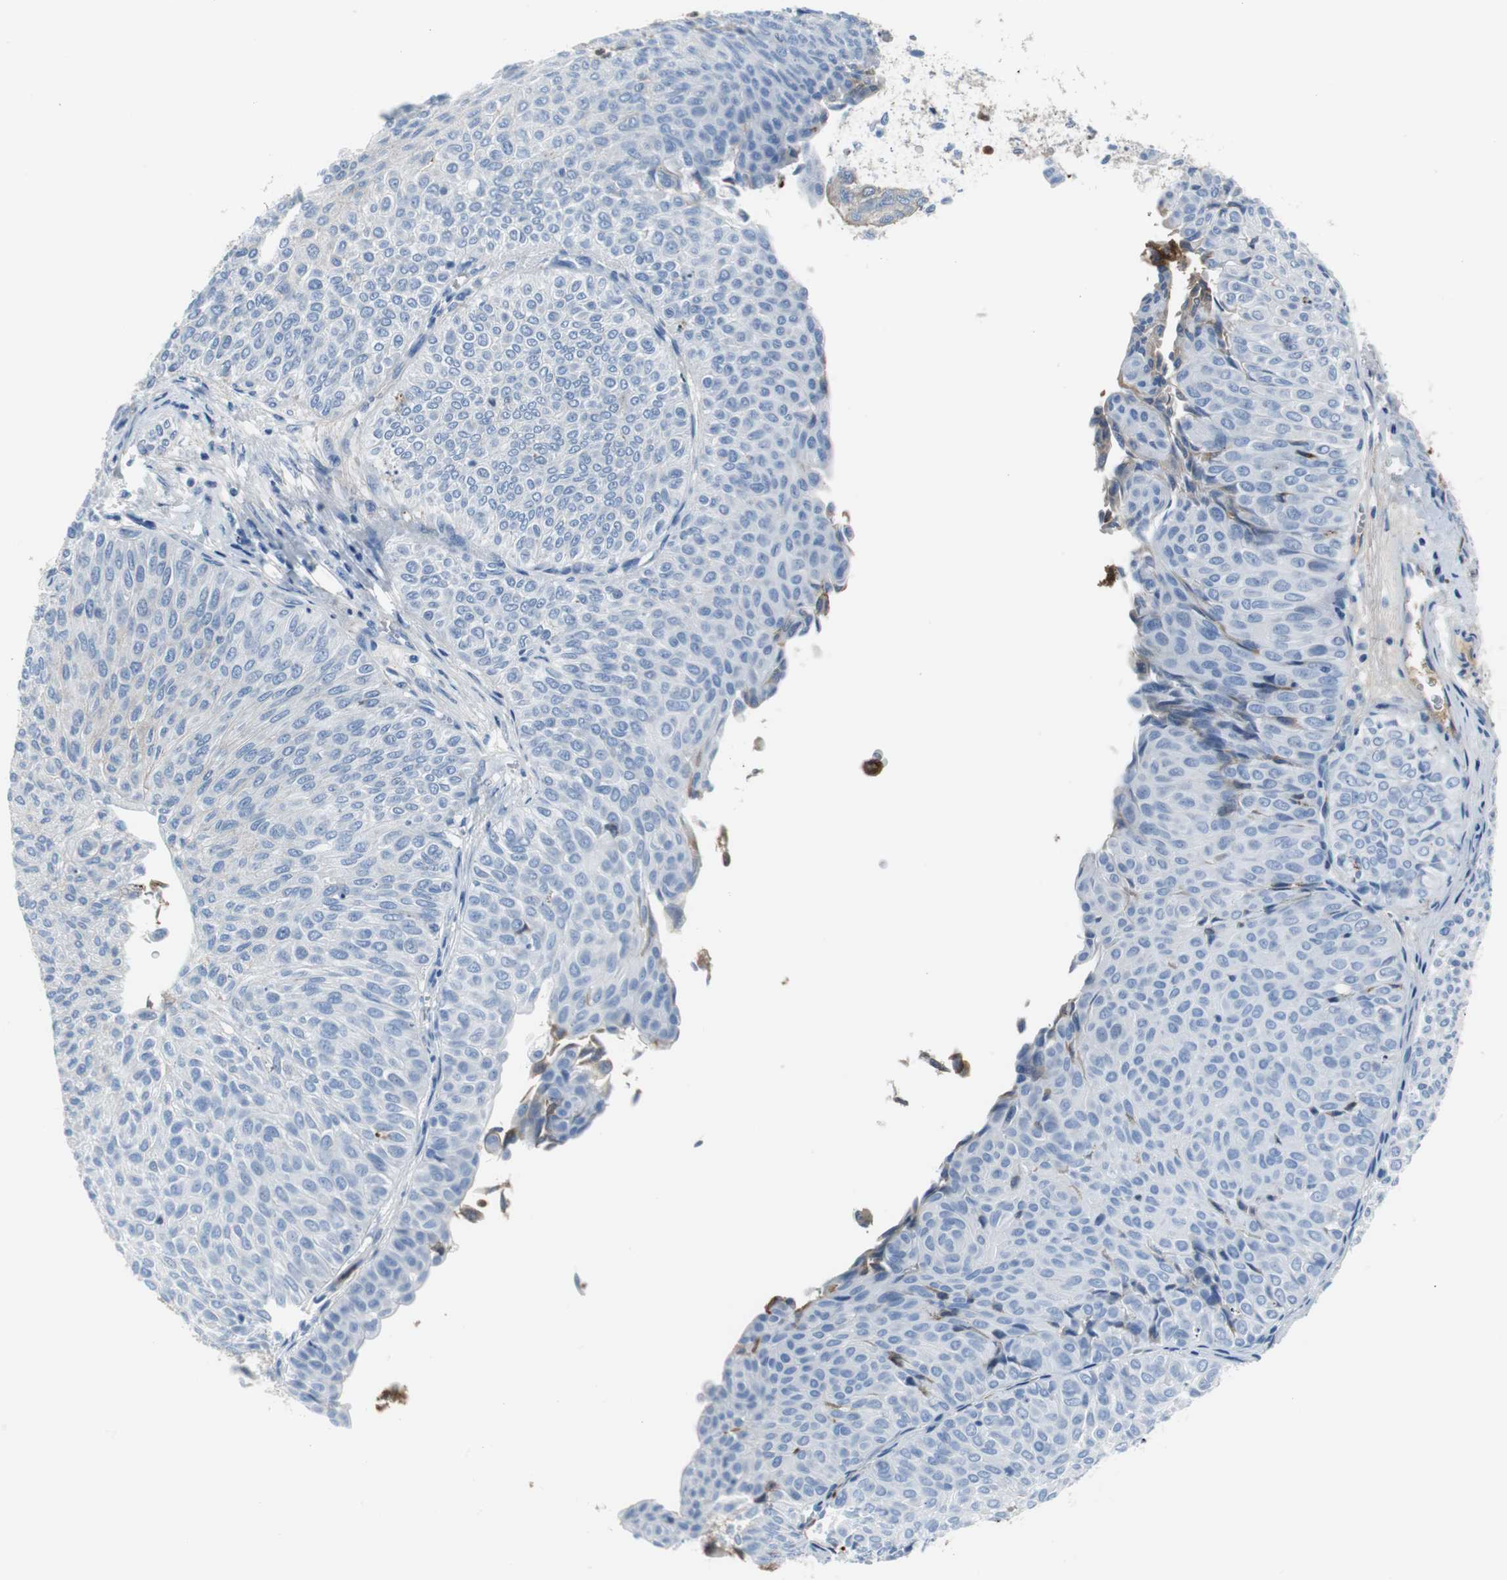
{"staining": {"intensity": "negative", "quantity": "none", "location": "none"}, "tissue": "urothelial cancer", "cell_type": "Tumor cells", "image_type": "cancer", "snomed": [{"axis": "morphology", "description": "Urothelial carcinoma, Low grade"}, {"axis": "topography", "description": "Urinary bladder"}], "caption": "Human low-grade urothelial carcinoma stained for a protein using immunohistochemistry (IHC) reveals no expression in tumor cells.", "gene": "APCS", "patient": {"sex": "male", "age": 78}}